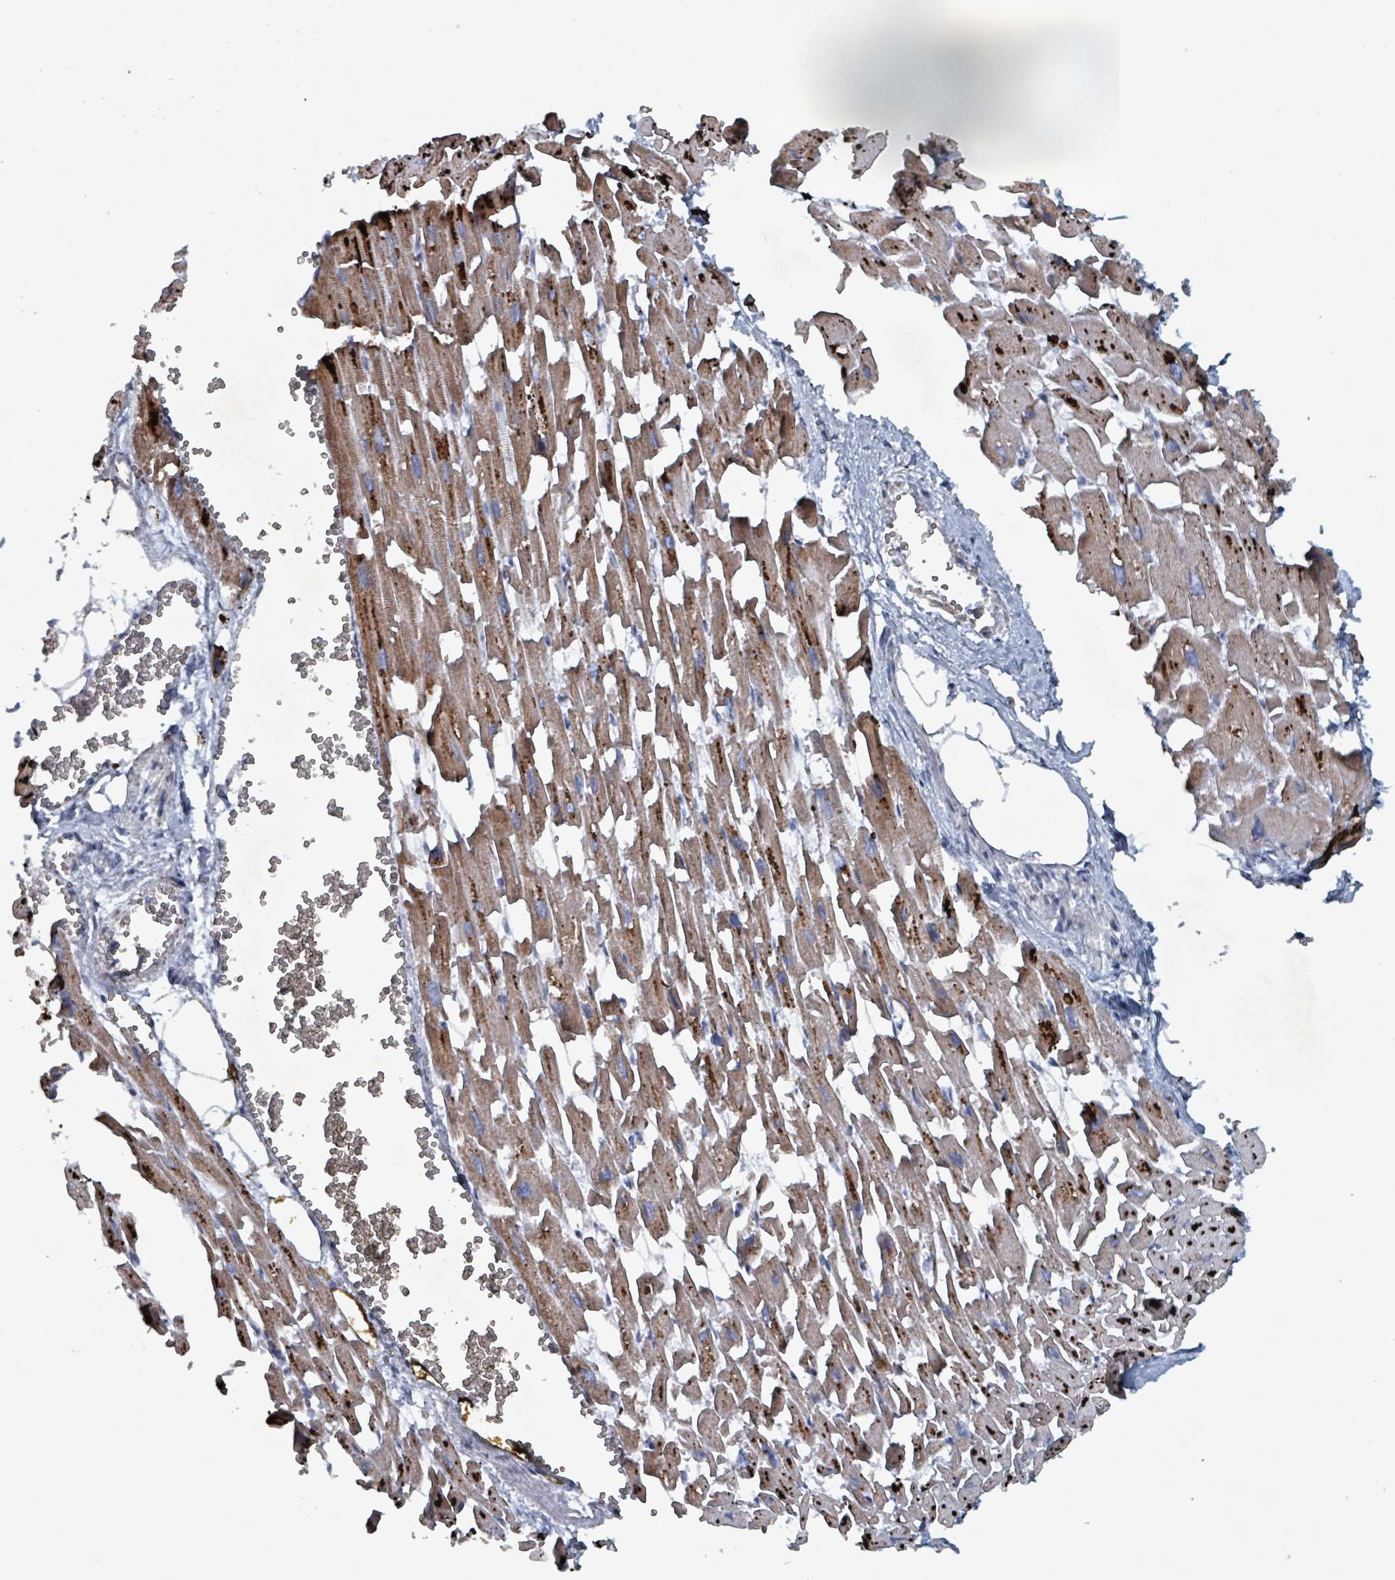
{"staining": {"intensity": "strong", "quantity": ">75%", "location": "cytoplasmic/membranous"}, "tissue": "heart muscle", "cell_type": "Cardiomyocytes", "image_type": "normal", "snomed": [{"axis": "morphology", "description": "Normal tissue, NOS"}, {"axis": "topography", "description": "Heart"}], "caption": "Protein expression by immunohistochemistry (IHC) displays strong cytoplasmic/membranous expression in about >75% of cardiomyocytes in normal heart muscle. (IHC, brightfield microscopy, high magnification).", "gene": "ABHD18", "patient": {"sex": "female", "age": 64}}